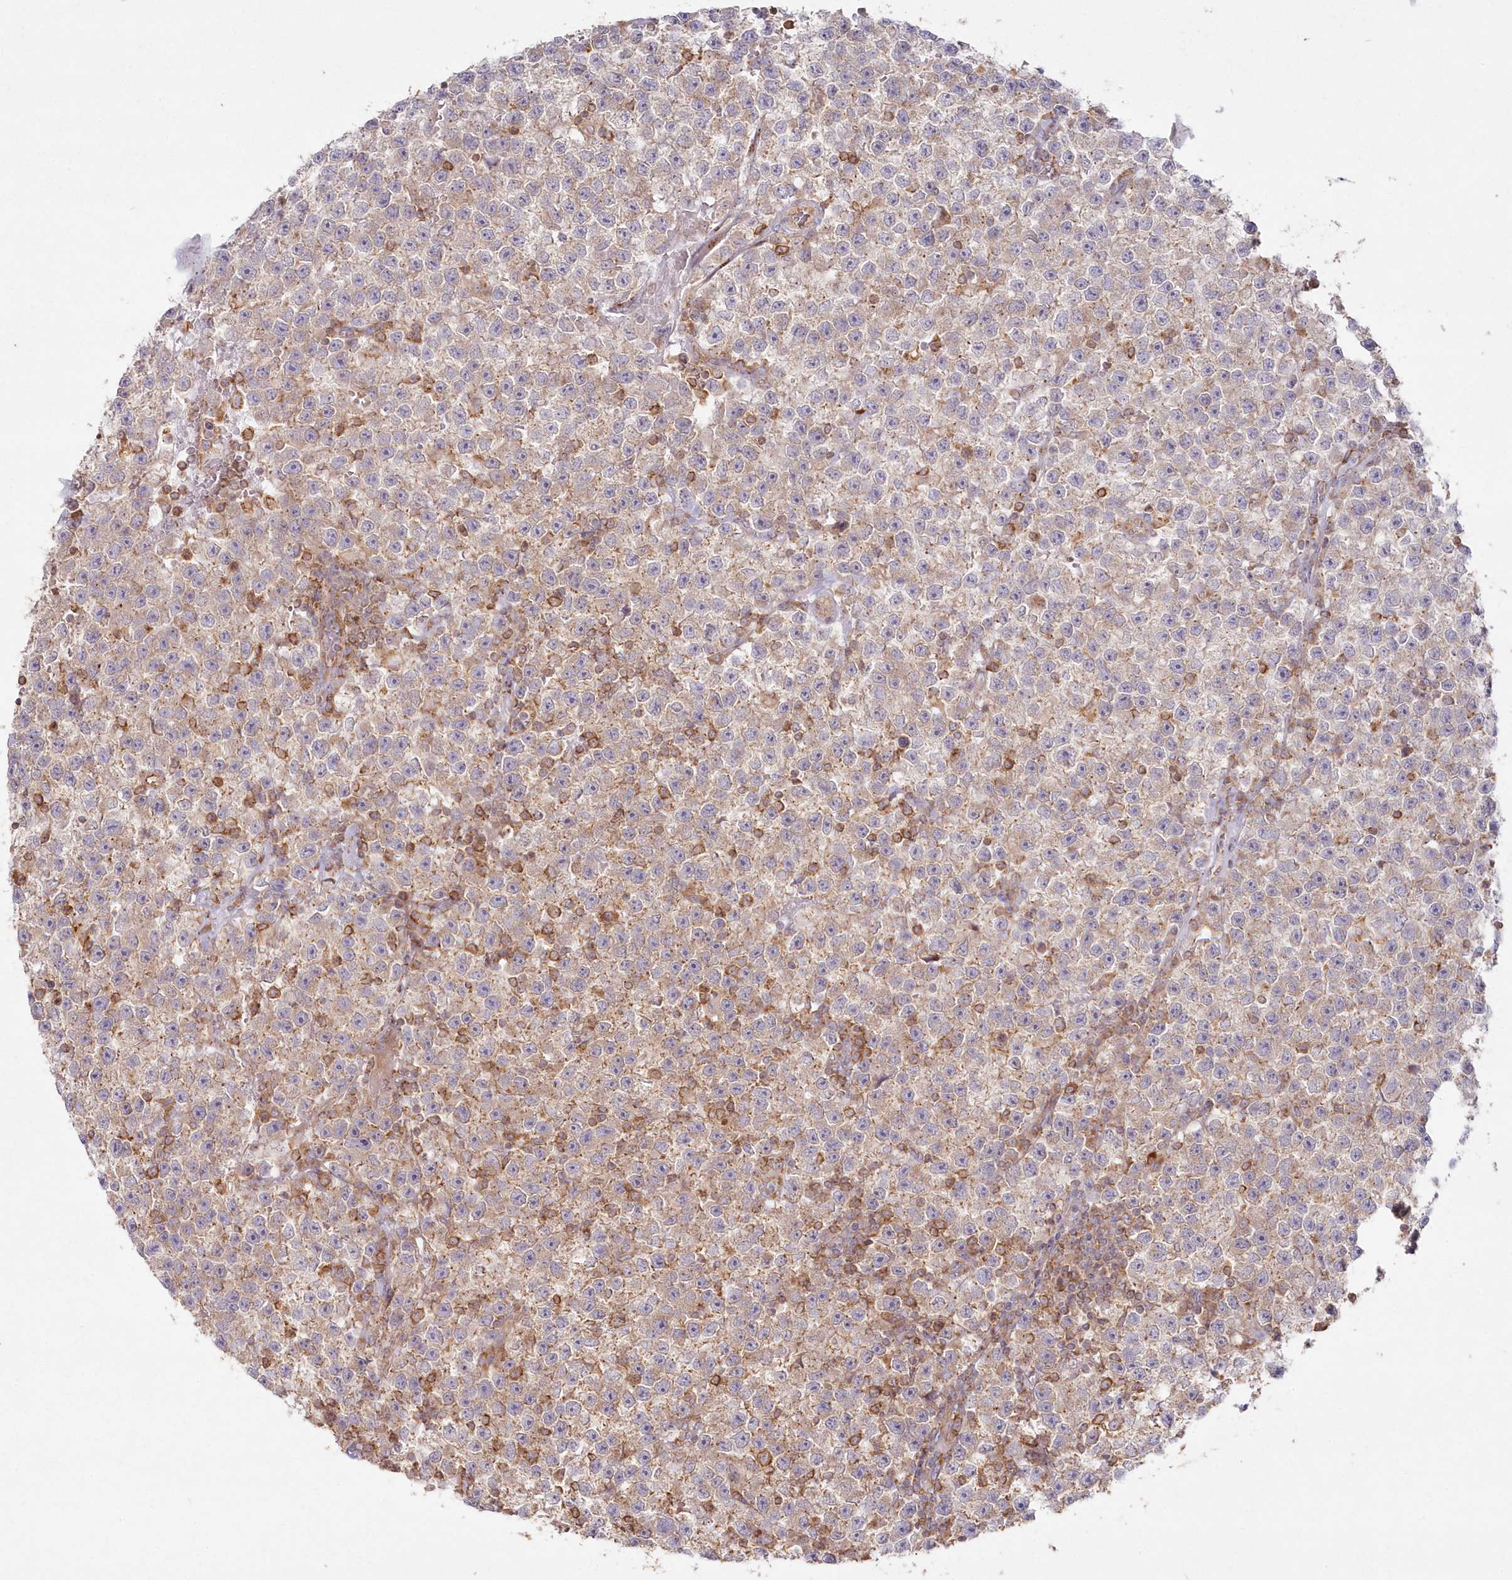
{"staining": {"intensity": "weak", "quantity": "25%-75%", "location": "cytoplasmic/membranous"}, "tissue": "testis cancer", "cell_type": "Tumor cells", "image_type": "cancer", "snomed": [{"axis": "morphology", "description": "Seminoma, NOS"}, {"axis": "topography", "description": "Testis"}], "caption": "A histopathology image of human testis cancer stained for a protein reveals weak cytoplasmic/membranous brown staining in tumor cells.", "gene": "ARSB", "patient": {"sex": "male", "age": 22}}